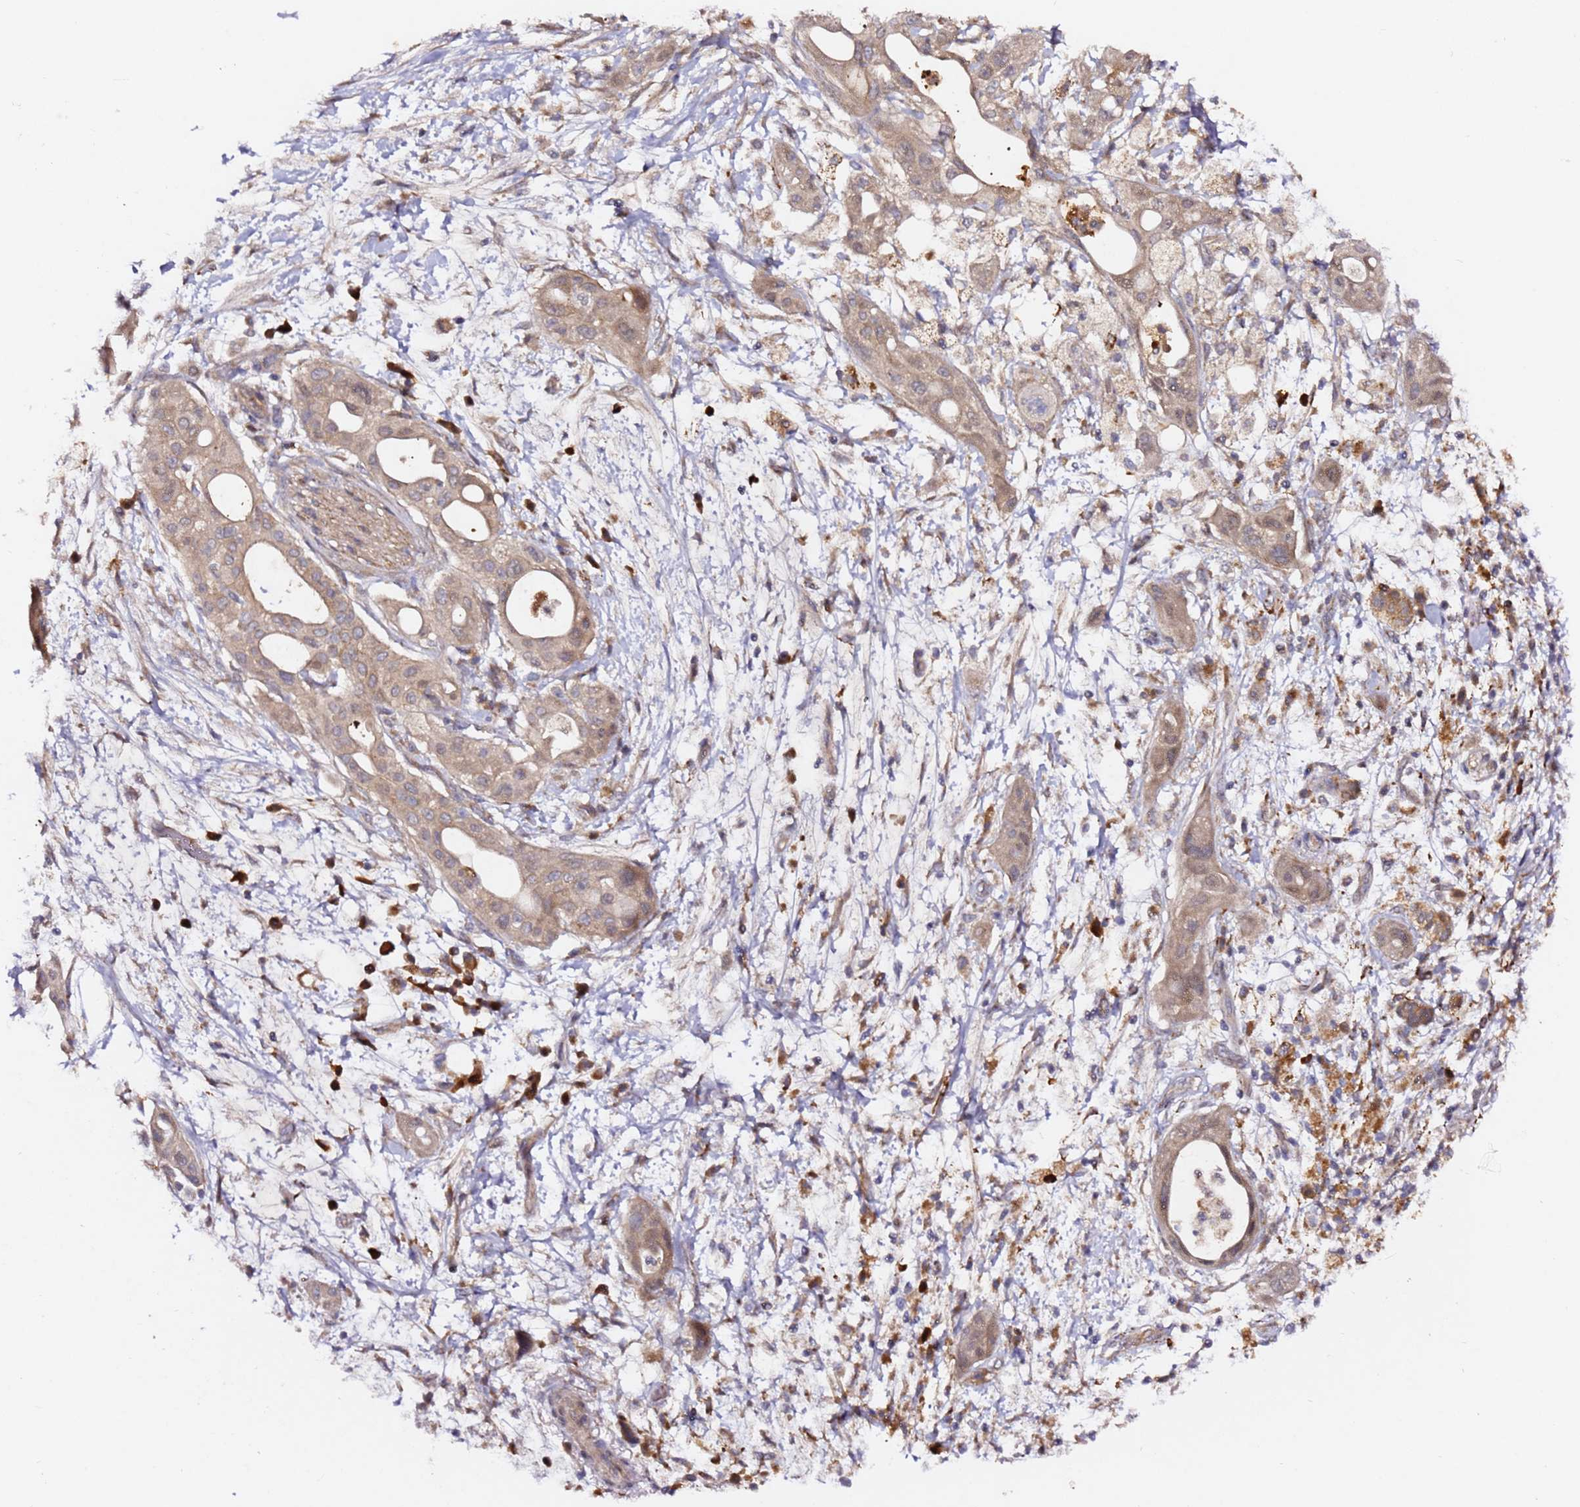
{"staining": {"intensity": "weak", "quantity": ">75%", "location": "cytoplasmic/membranous"}, "tissue": "pancreatic cancer", "cell_type": "Tumor cells", "image_type": "cancer", "snomed": [{"axis": "morphology", "description": "Adenocarcinoma, NOS"}, {"axis": "topography", "description": "Pancreas"}], "caption": "The immunohistochemical stain labels weak cytoplasmic/membranous staining in tumor cells of pancreatic cancer tissue. The staining is performed using DAB brown chromogen to label protein expression. The nuclei are counter-stained blue using hematoxylin.", "gene": "ALG11", "patient": {"sex": "male", "age": 68}}